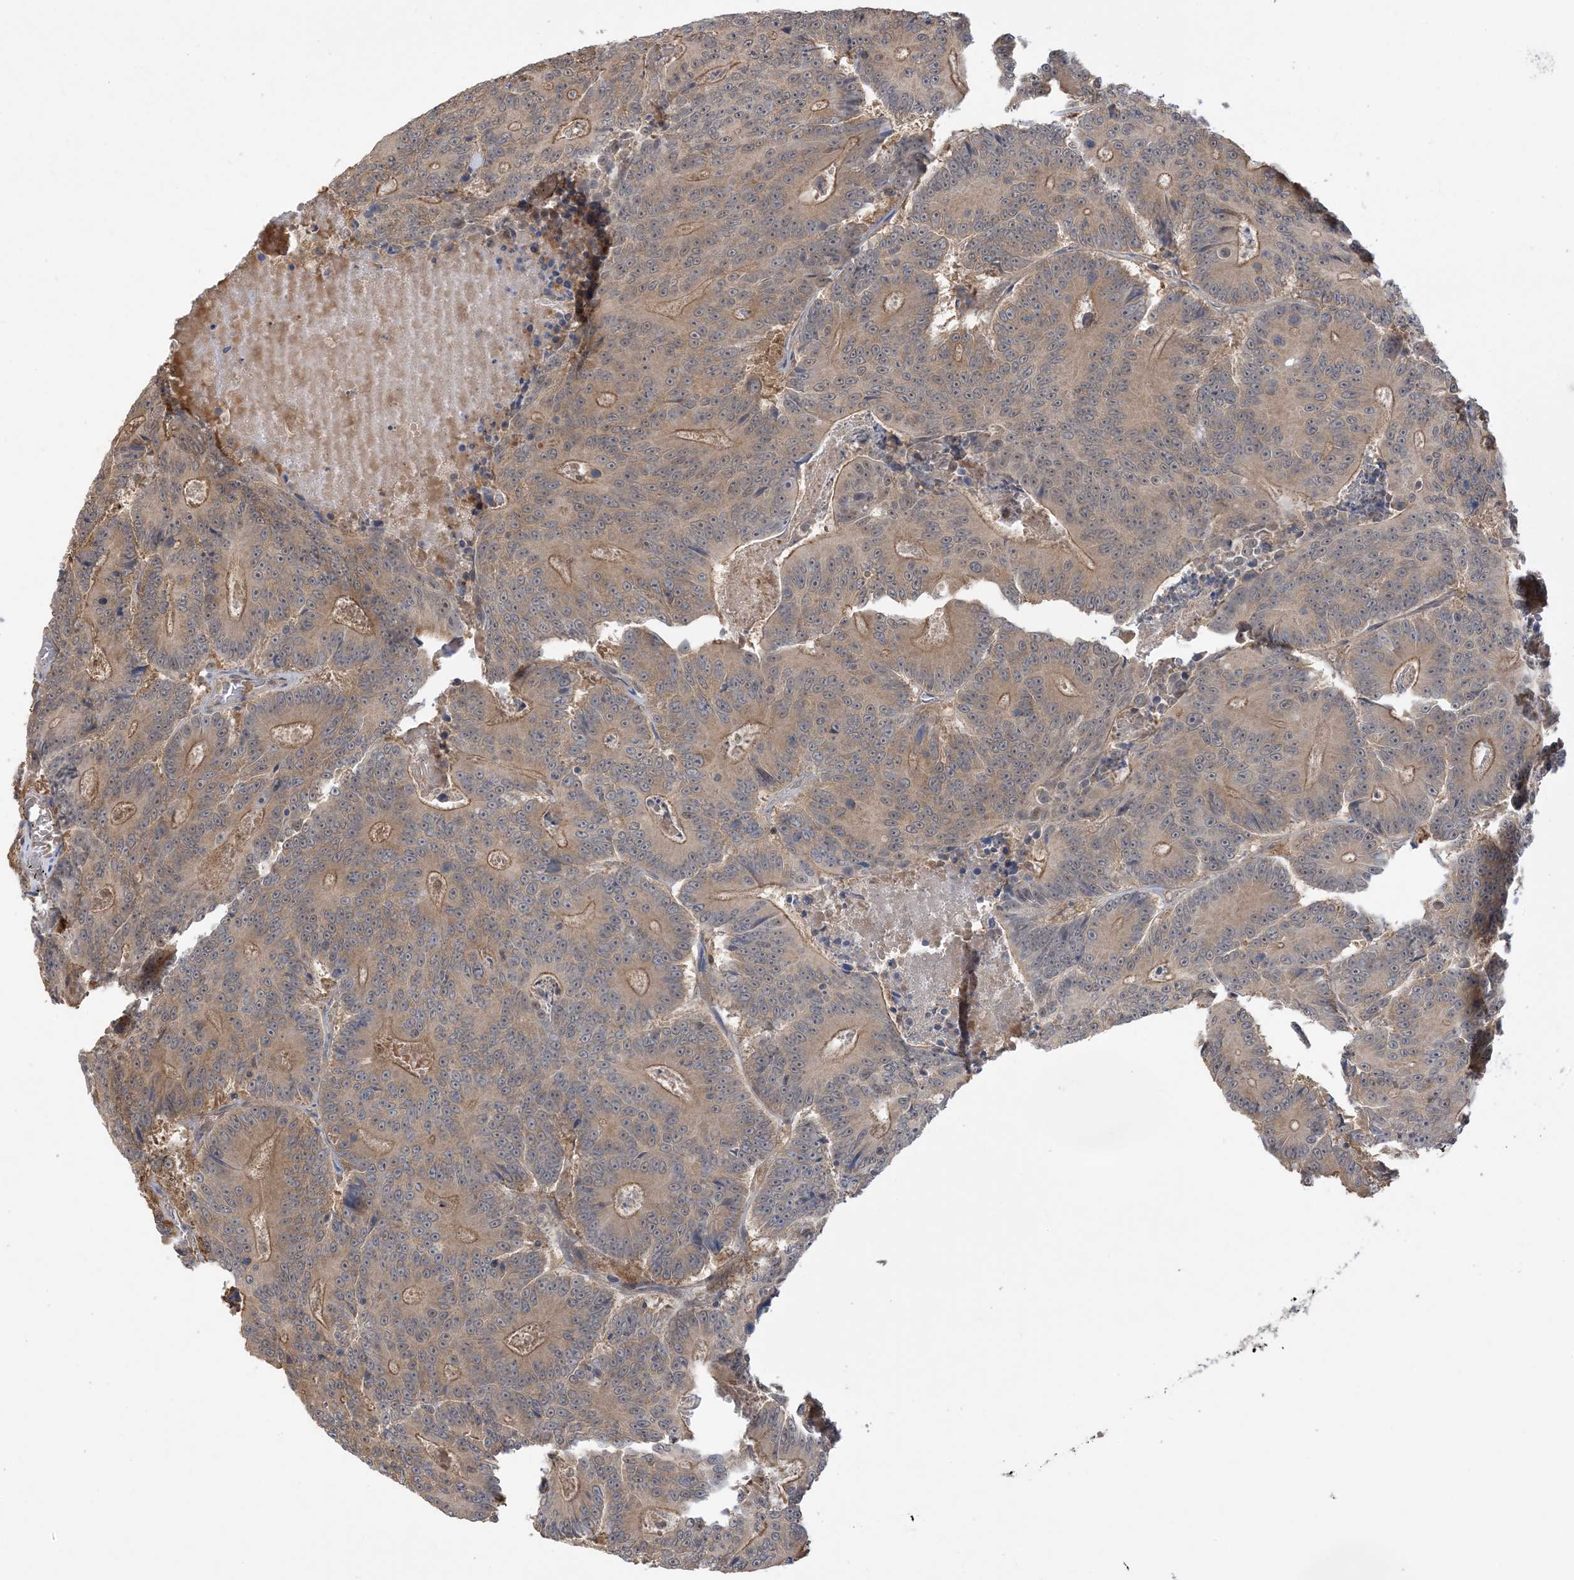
{"staining": {"intensity": "moderate", "quantity": "25%-75%", "location": "cytoplasmic/membranous"}, "tissue": "colorectal cancer", "cell_type": "Tumor cells", "image_type": "cancer", "snomed": [{"axis": "morphology", "description": "Adenocarcinoma, NOS"}, {"axis": "topography", "description": "Colon"}], "caption": "Human adenocarcinoma (colorectal) stained with a protein marker demonstrates moderate staining in tumor cells.", "gene": "WDR26", "patient": {"sex": "male", "age": 83}}